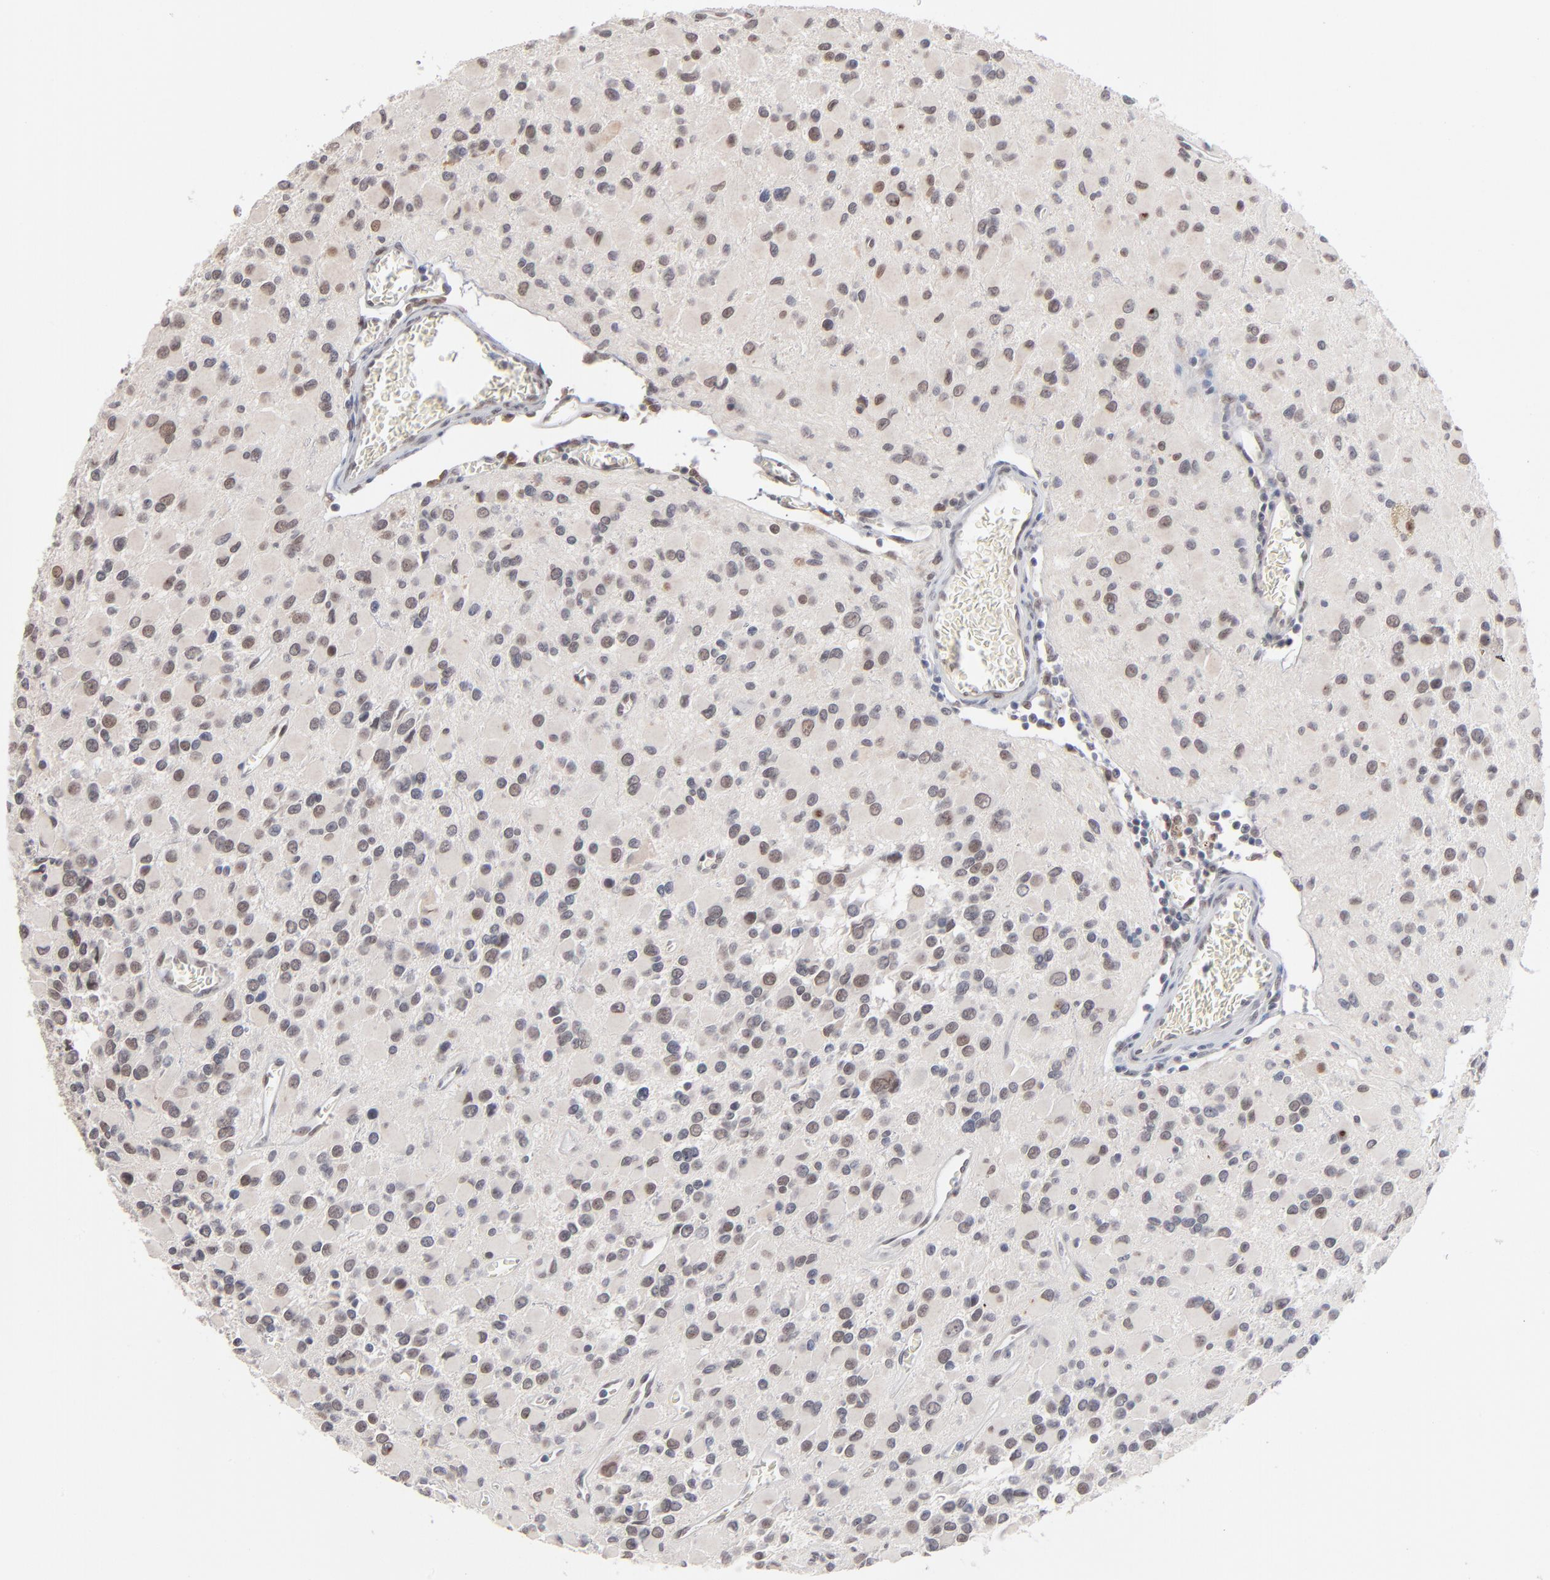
{"staining": {"intensity": "moderate", "quantity": "25%-75%", "location": "nuclear"}, "tissue": "glioma", "cell_type": "Tumor cells", "image_type": "cancer", "snomed": [{"axis": "morphology", "description": "Glioma, malignant, Low grade"}, {"axis": "topography", "description": "Brain"}], "caption": "This photomicrograph reveals IHC staining of malignant glioma (low-grade), with medium moderate nuclear positivity in about 25%-75% of tumor cells.", "gene": "MBIP", "patient": {"sex": "male", "age": 42}}